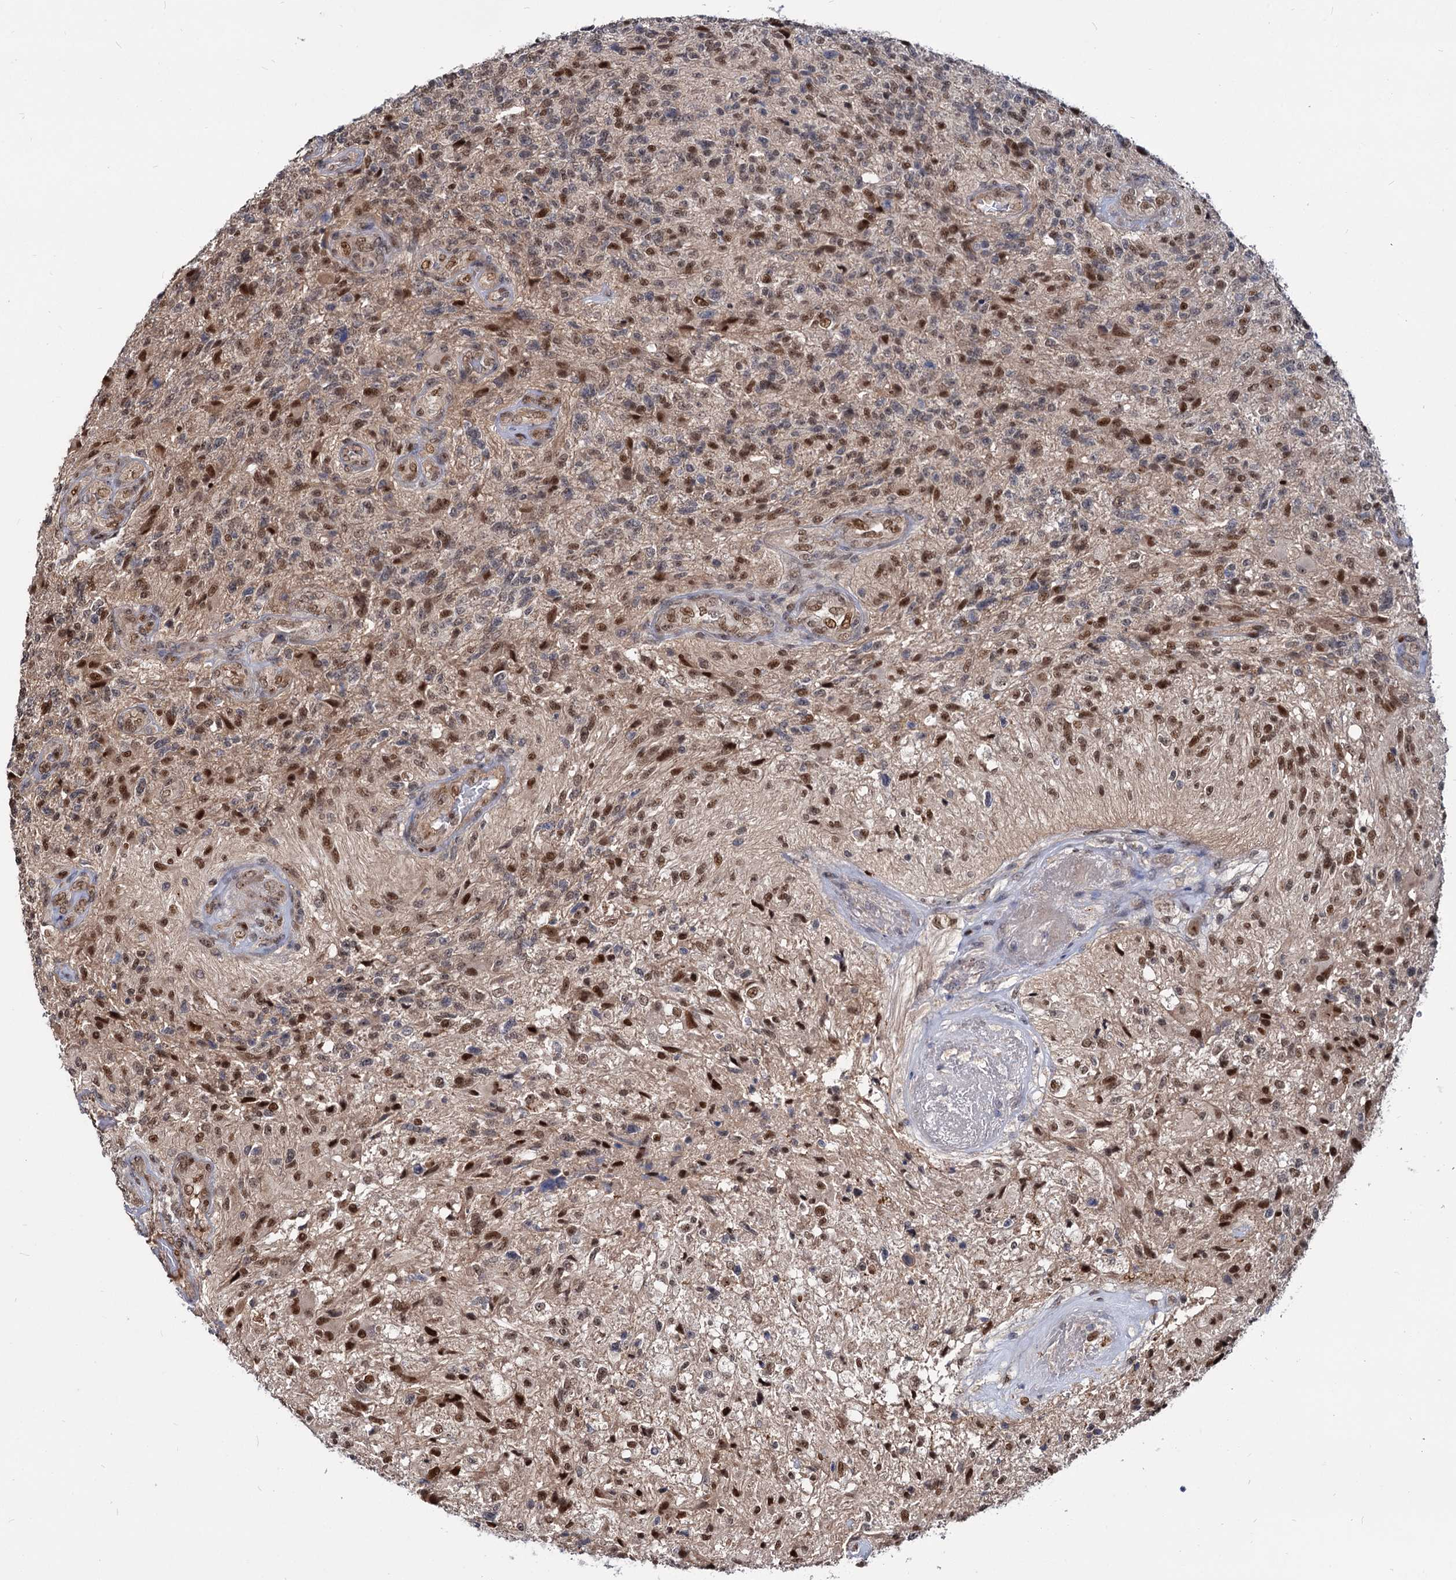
{"staining": {"intensity": "moderate", "quantity": ">75%", "location": "nuclear"}, "tissue": "glioma", "cell_type": "Tumor cells", "image_type": "cancer", "snomed": [{"axis": "morphology", "description": "Glioma, malignant, High grade"}, {"axis": "topography", "description": "Brain"}], "caption": "Immunohistochemical staining of human glioma displays moderate nuclear protein expression in about >75% of tumor cells. Nuclei are stained in blue.", "gene": "UBLCP1", "patient": {"sex": "male", "age": 56}}